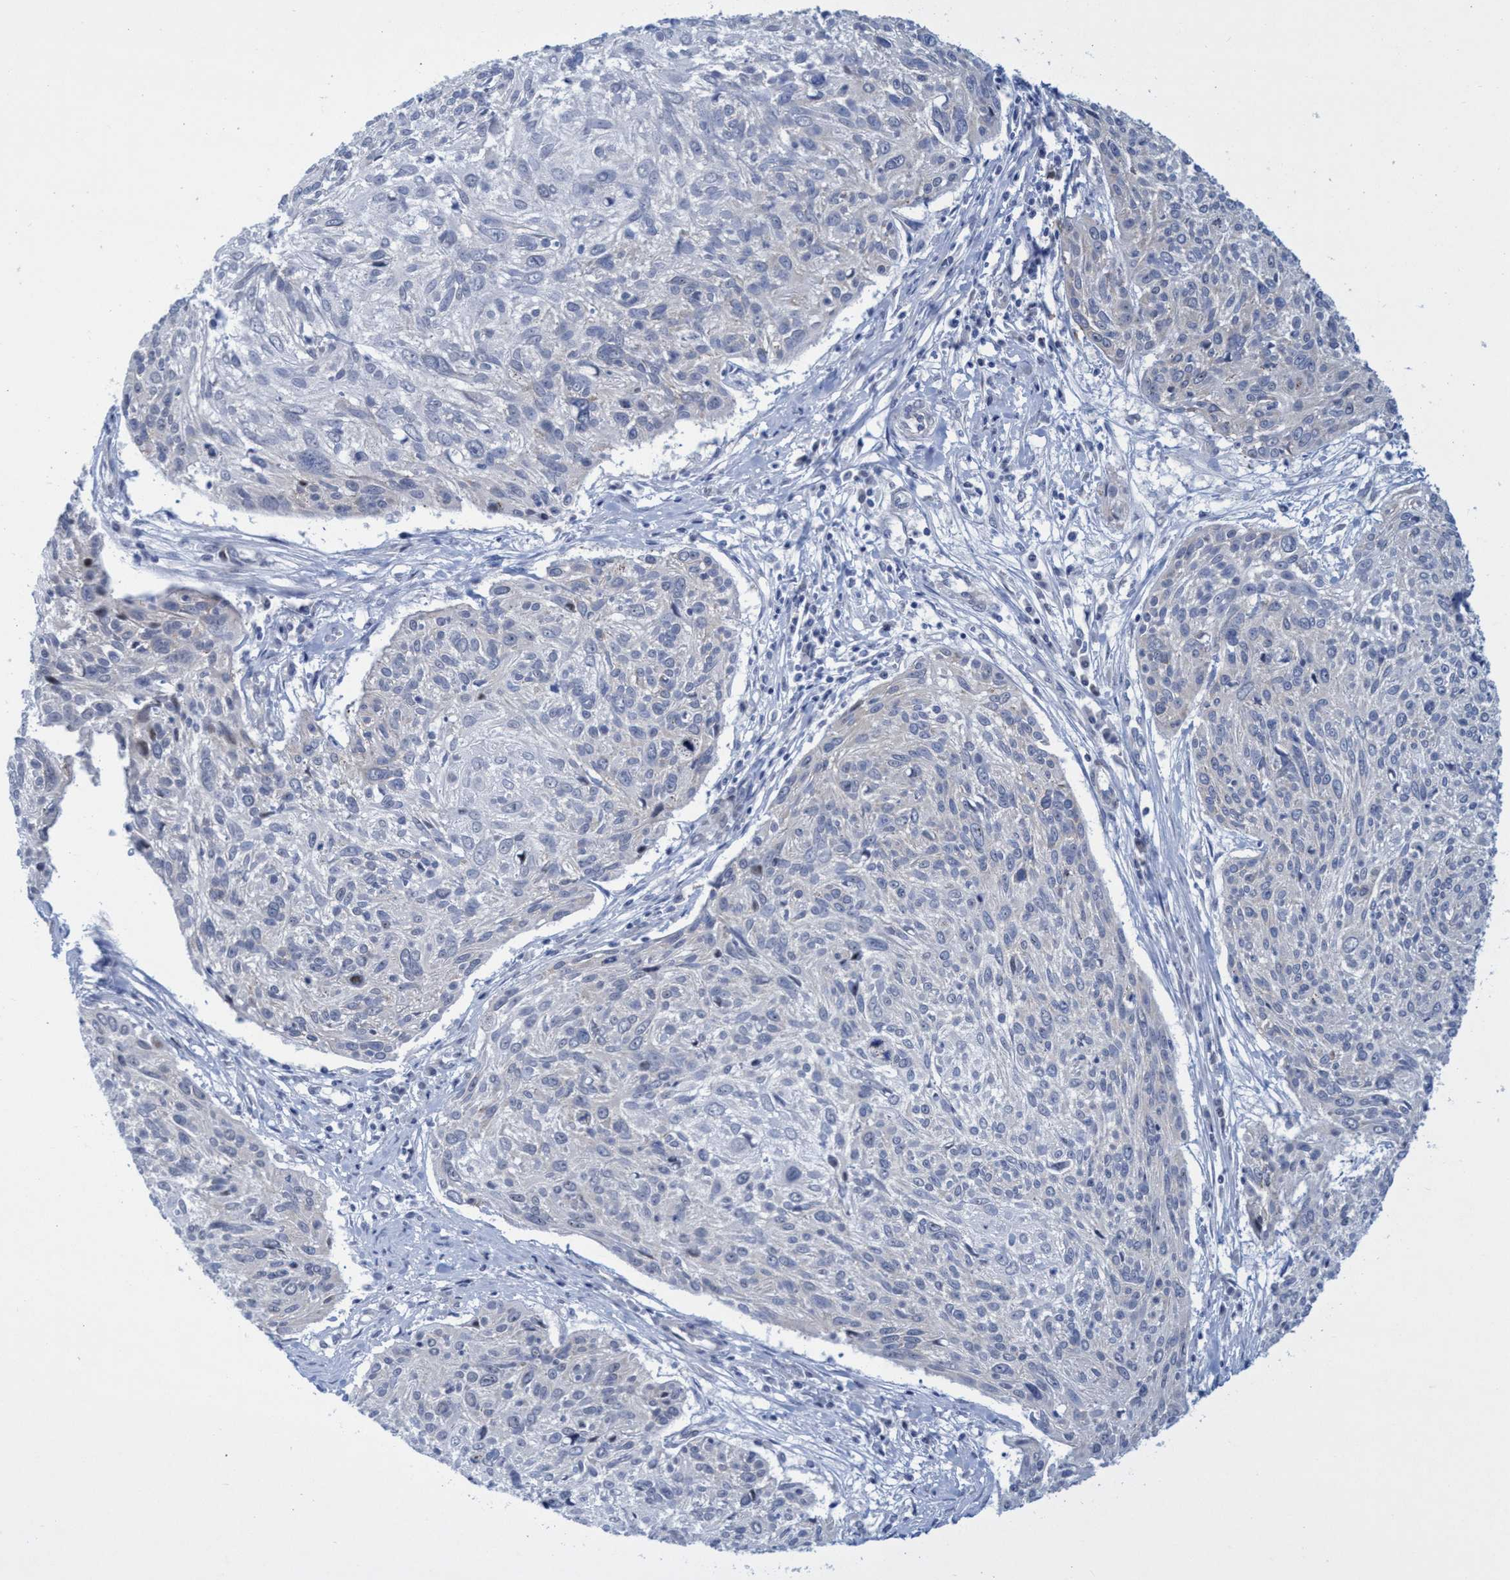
{"staining": {"intensity": "weak", "quantity": "<25%", "location": "nuclear"}, "tissue": "cervical cancer", "cell_type": "Tumor cells", "image_type": "cancer", "snomed": [{"axis": "morphology", "description": "Squamous cell carcinoma, NOS"}, {"axis": "topography", "description": "Cervix"}], "caption": "IHC of squamous cell carcinoma (cervical) shows no expression in tumor cells.", "gene": "R3HCC1", "patient": {"sex": "female", "age": 51}}